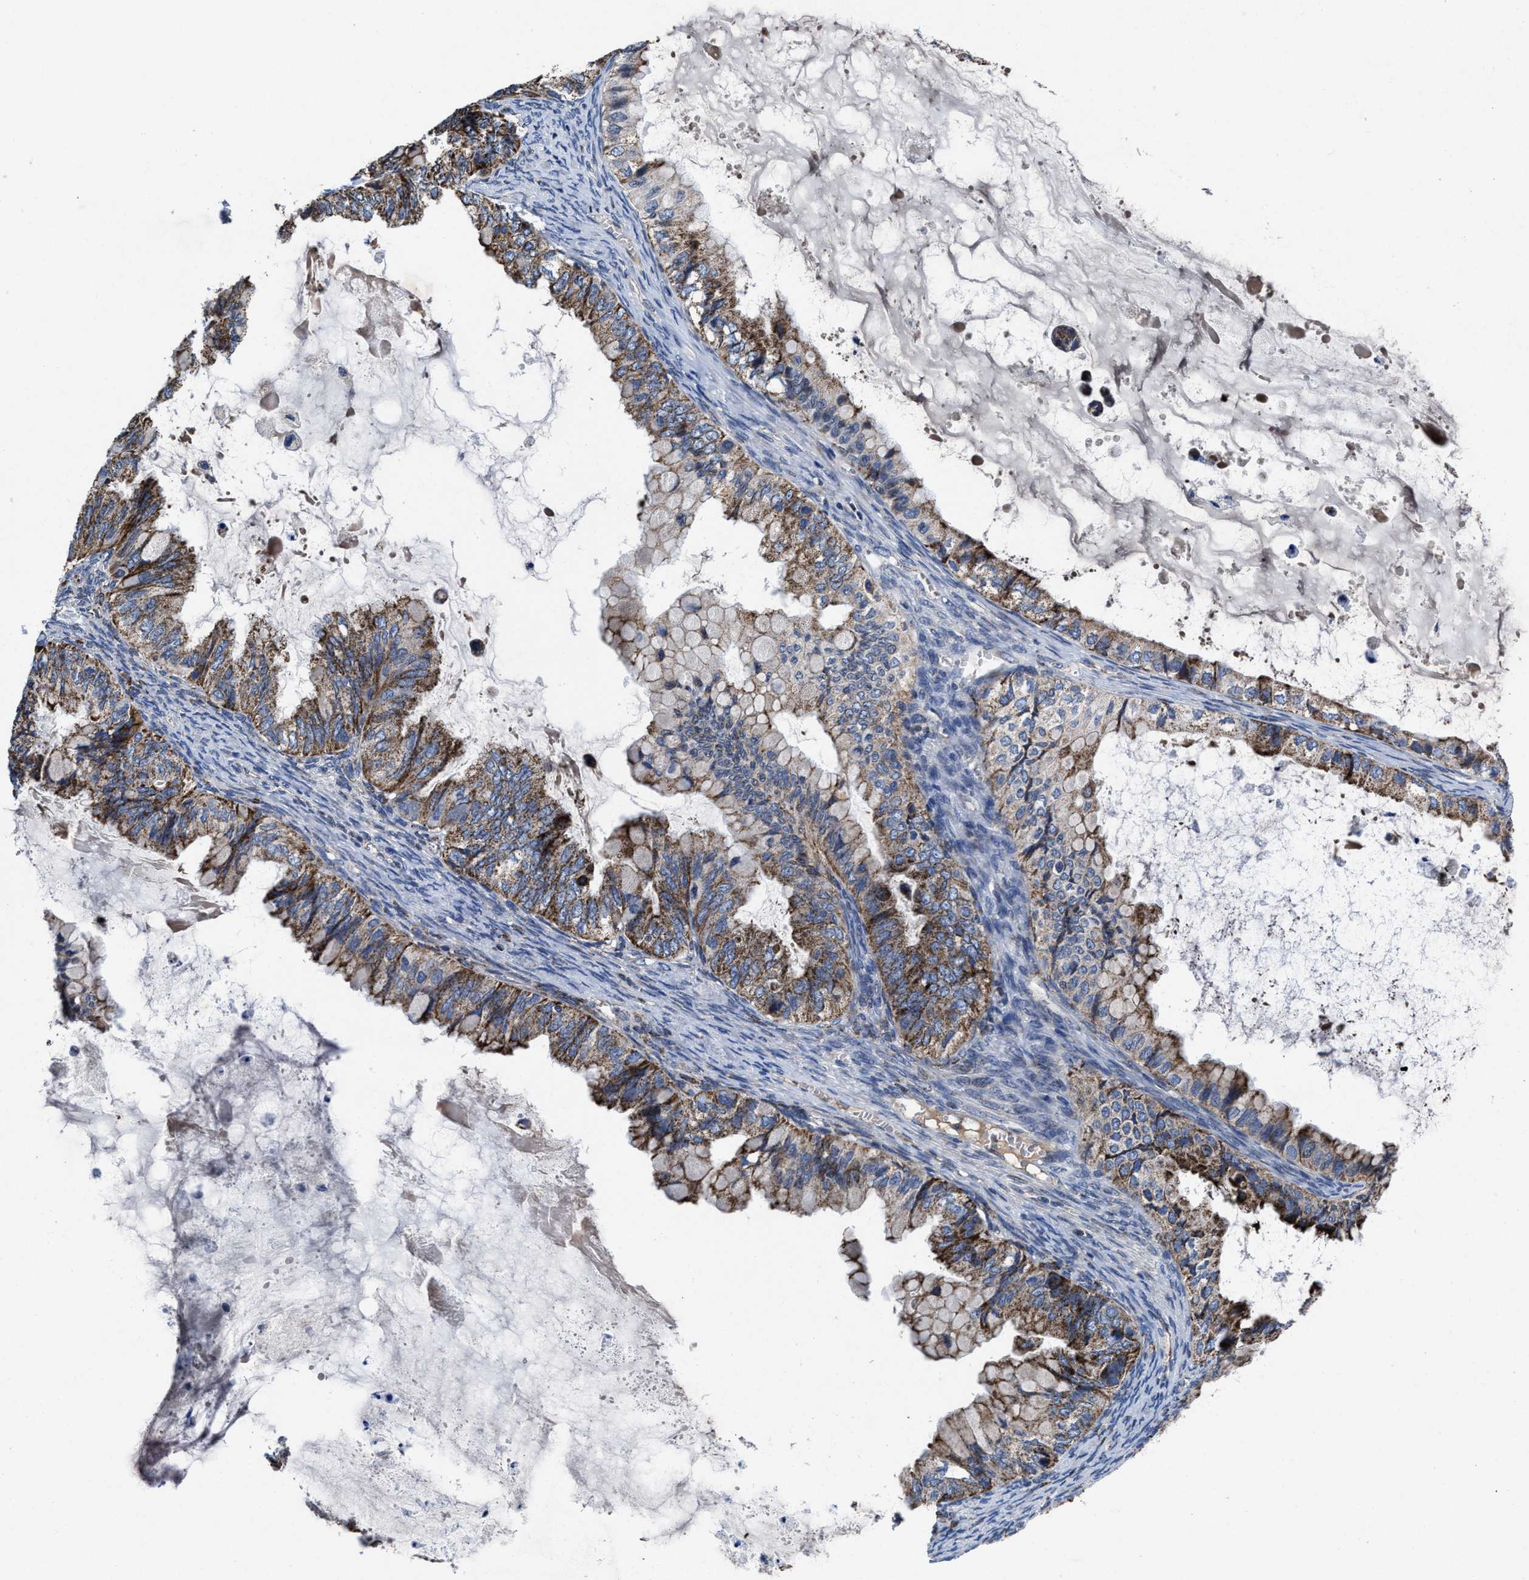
{"staining": {"intensity": "moderate", "quantity": ">75%", "location": "cytoplasmic/membranous"}, "tissue": "ovarian cancer", "cell_type": "Tumor cells", "image_type": "cancer", "snomed": [{"axis": "morphology", "description": "Cystadenocarcinoma, mucinous, NOS"}, {"axis": "topography", "description": "Ovary"}], "caption": "Ovarian cancer tissue exhibits moderate cytoplasmic/membranous expression in approximately >75% of tumor cells, visualized by immunohistochemistry.", "gene": "CACNA1D", "patient": {"sex": "female", "age": 80}}